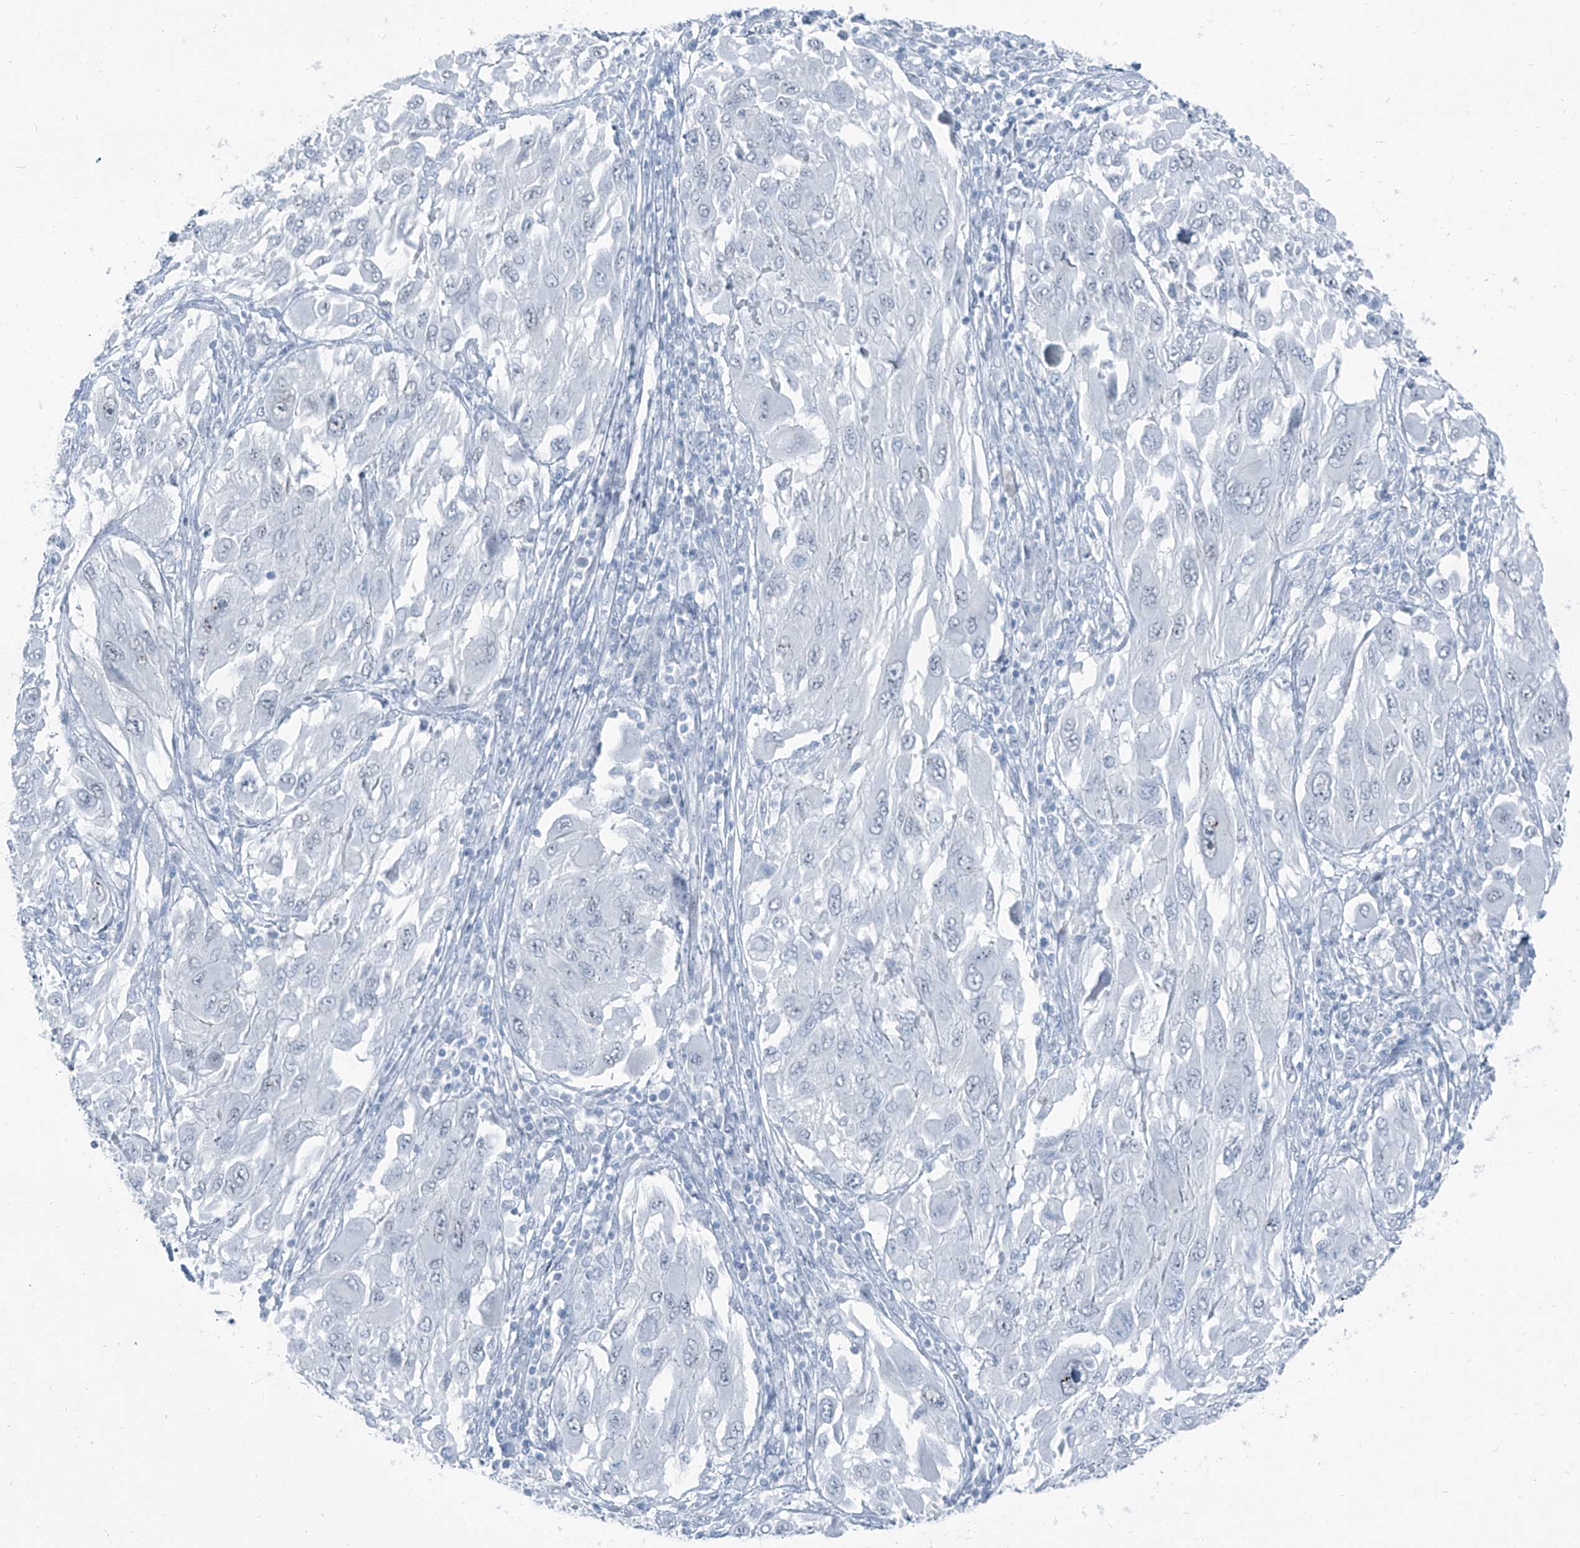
{"staining": {"intensity": "negative", "quantity": "none", "location": "none"}, "tissue": "melanoma", "cell_type": "Tumor cells", "image_type": "cancer", "snomed": [{"axis": "morphology", "description": "Malignant melanoma, NOS"}, {"axis": "topography", "description": "Skin"}], "caption": "This is an immunohistochemistry (IHC) image of malignant melanoma. There is no staining in tumor cells.", "gene": "RGN", "patient": {"sex": "female", "age": 91}}